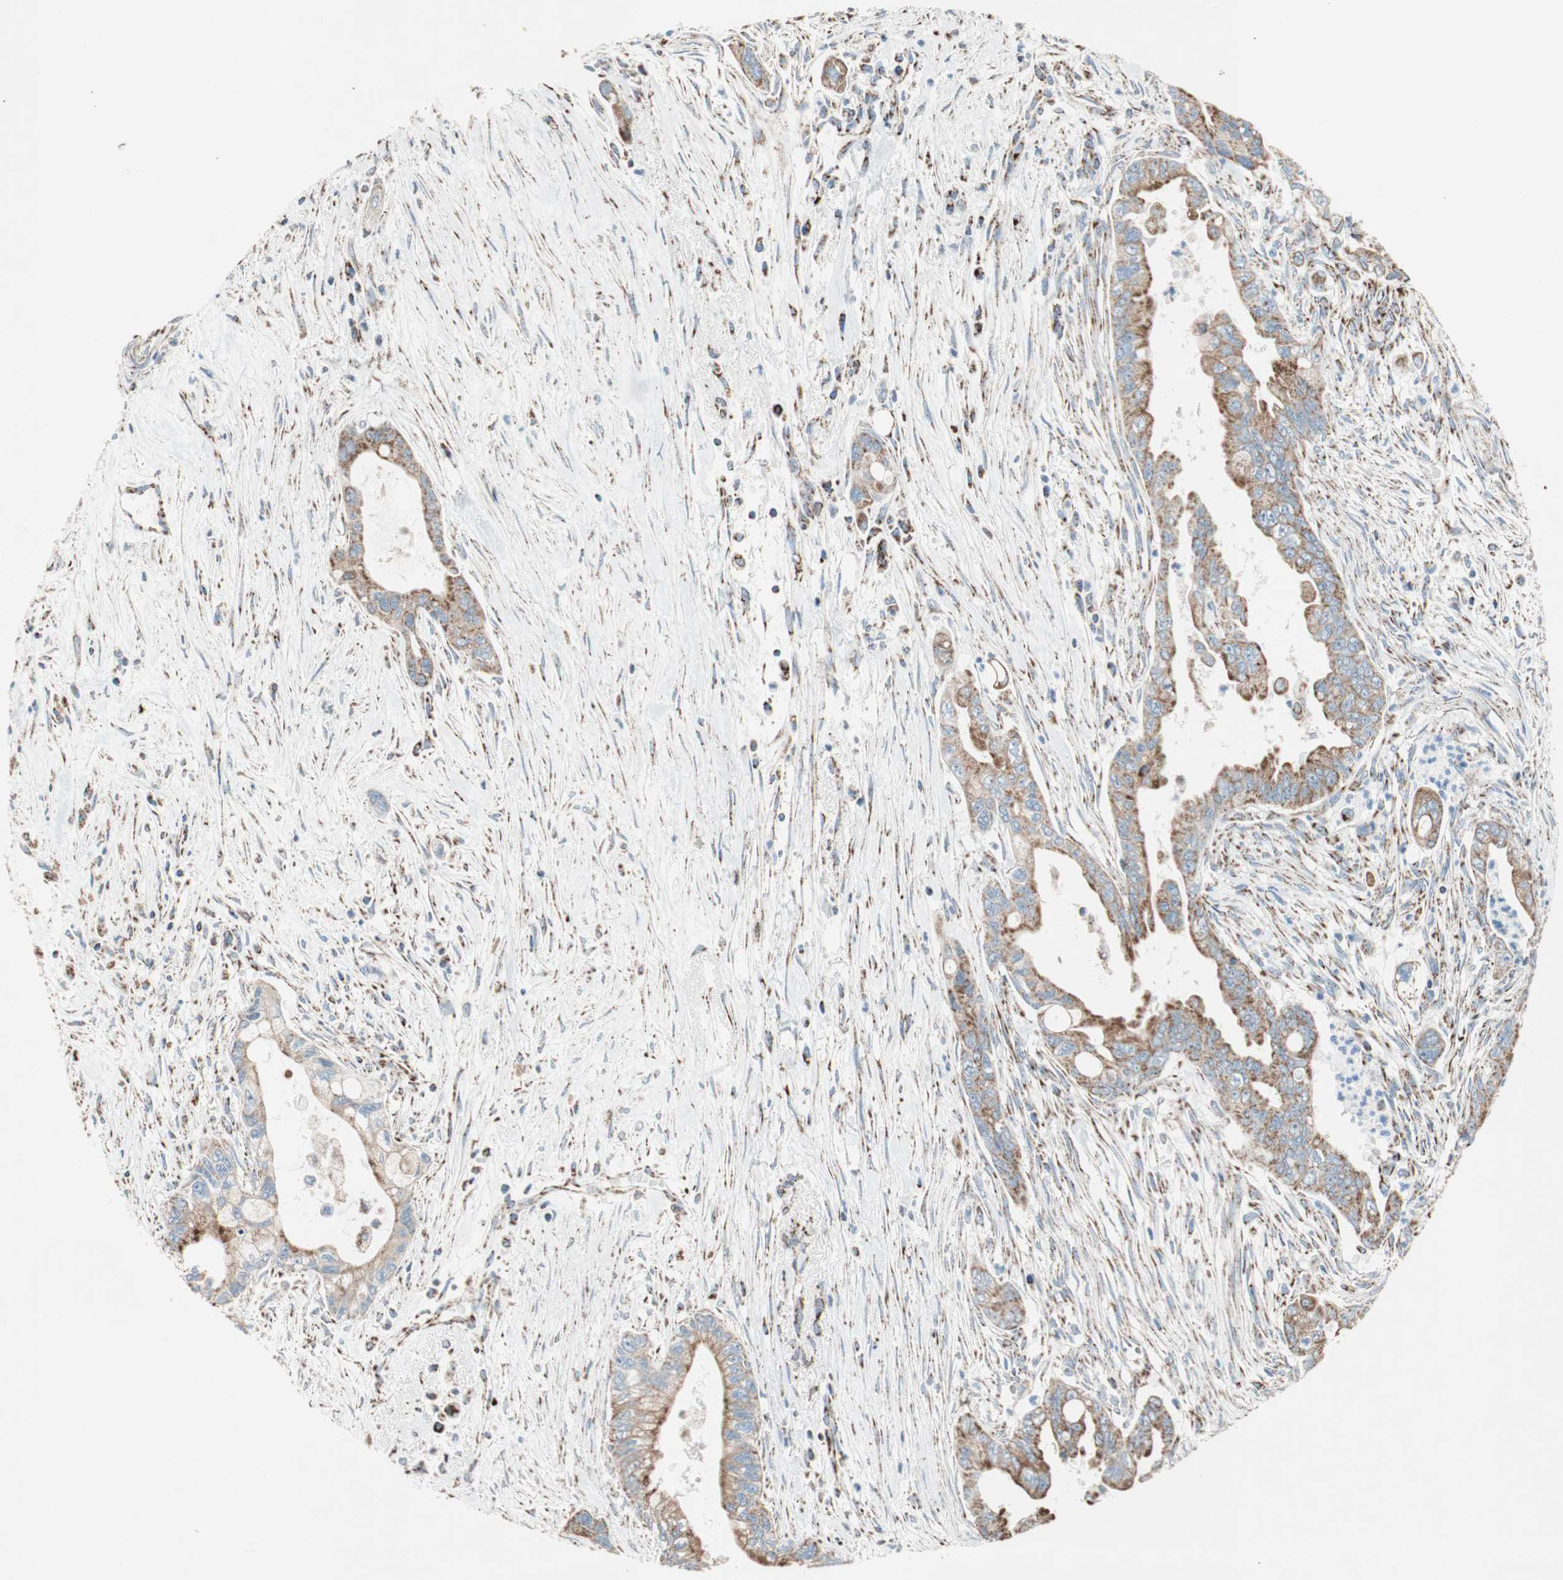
{"staining": {"intensity": "moderate", "quantity": ">75%", "location": "cytoplasmic/membranous"}, "tissue": "pancreatic cancer", "cell_type": "Tumor cells", "image_type": "cancer", "snomed": [{"axis": "morphology", "description": "Adenocarcinoma, NOS"}, {"axis": "topography", "description": "Pancreas"}], "caption": "Protein staining displays moderate cytoplasmic/membranous expression in approximately >75% of tumor cells in pancreatic cancer (adenocarcinoma). The staining was performed using DAB to visualize the protein expression in brown, while the nuclei were stained in blue with hematoxylin (Magnification: 20x).", "gene": "PCSK4", "patient": {"sex": "male", "age": 70}}